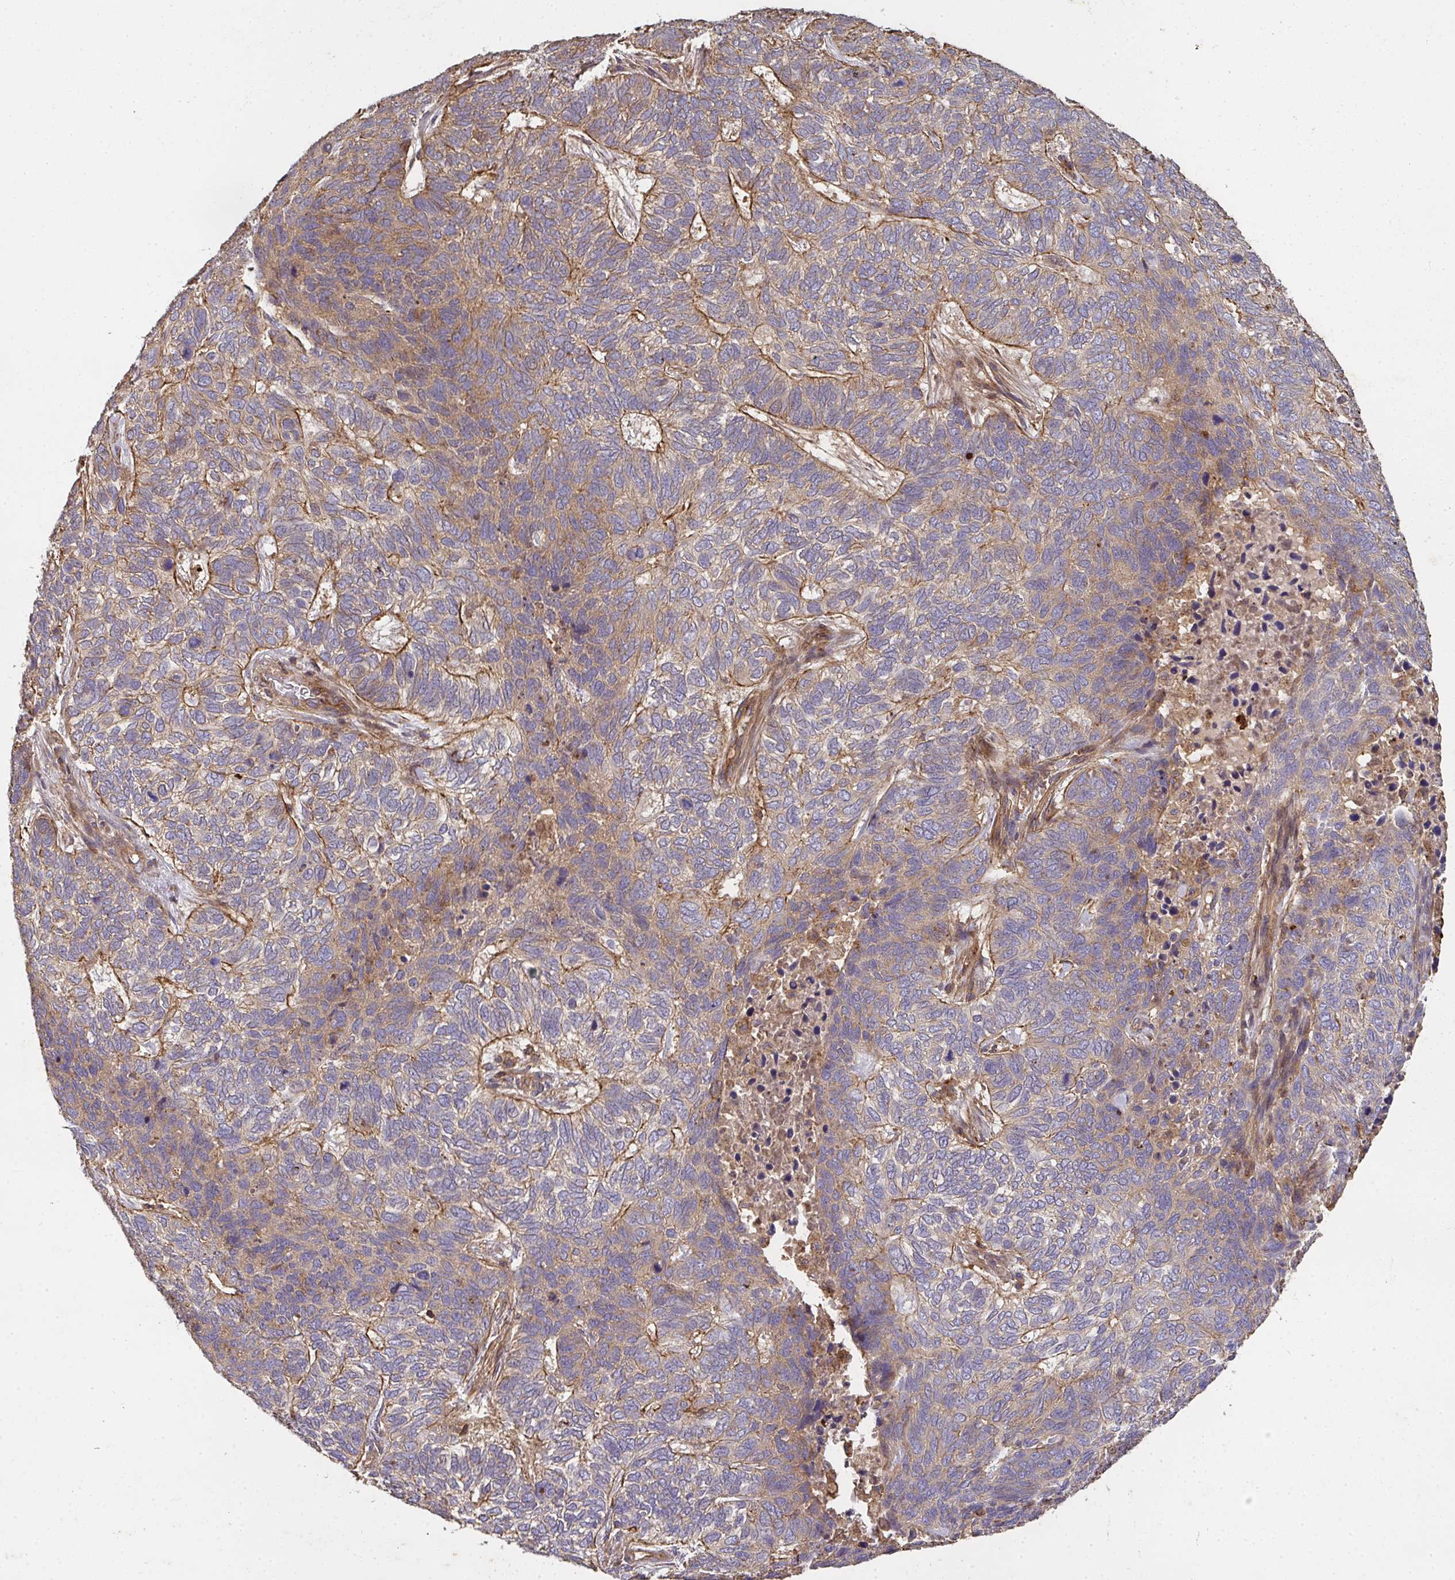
{"staining": {"intensity": "moderate", "quantity": "25%-75%", "location": "cytoplasmic/membranous"}, "tissue": "skin cancer", "cell_type": "Tumor cells", "image_type": "cancer", "snomed": [{"axis": "morphology", "description": "Basal cell carcinoma"}, {"axis": "topography", "description": "Skin"}], "caption": "High-power microscopy captured an immunohistochemistry (IHC) image of skin cancer (basal cell carcinoma), revealing moderate cytoplasmic/membranous positivity in approximately 25%-75% of tumor cells.", "gene": "TNMD", "patient": {"sex": "female", "age": 65}}